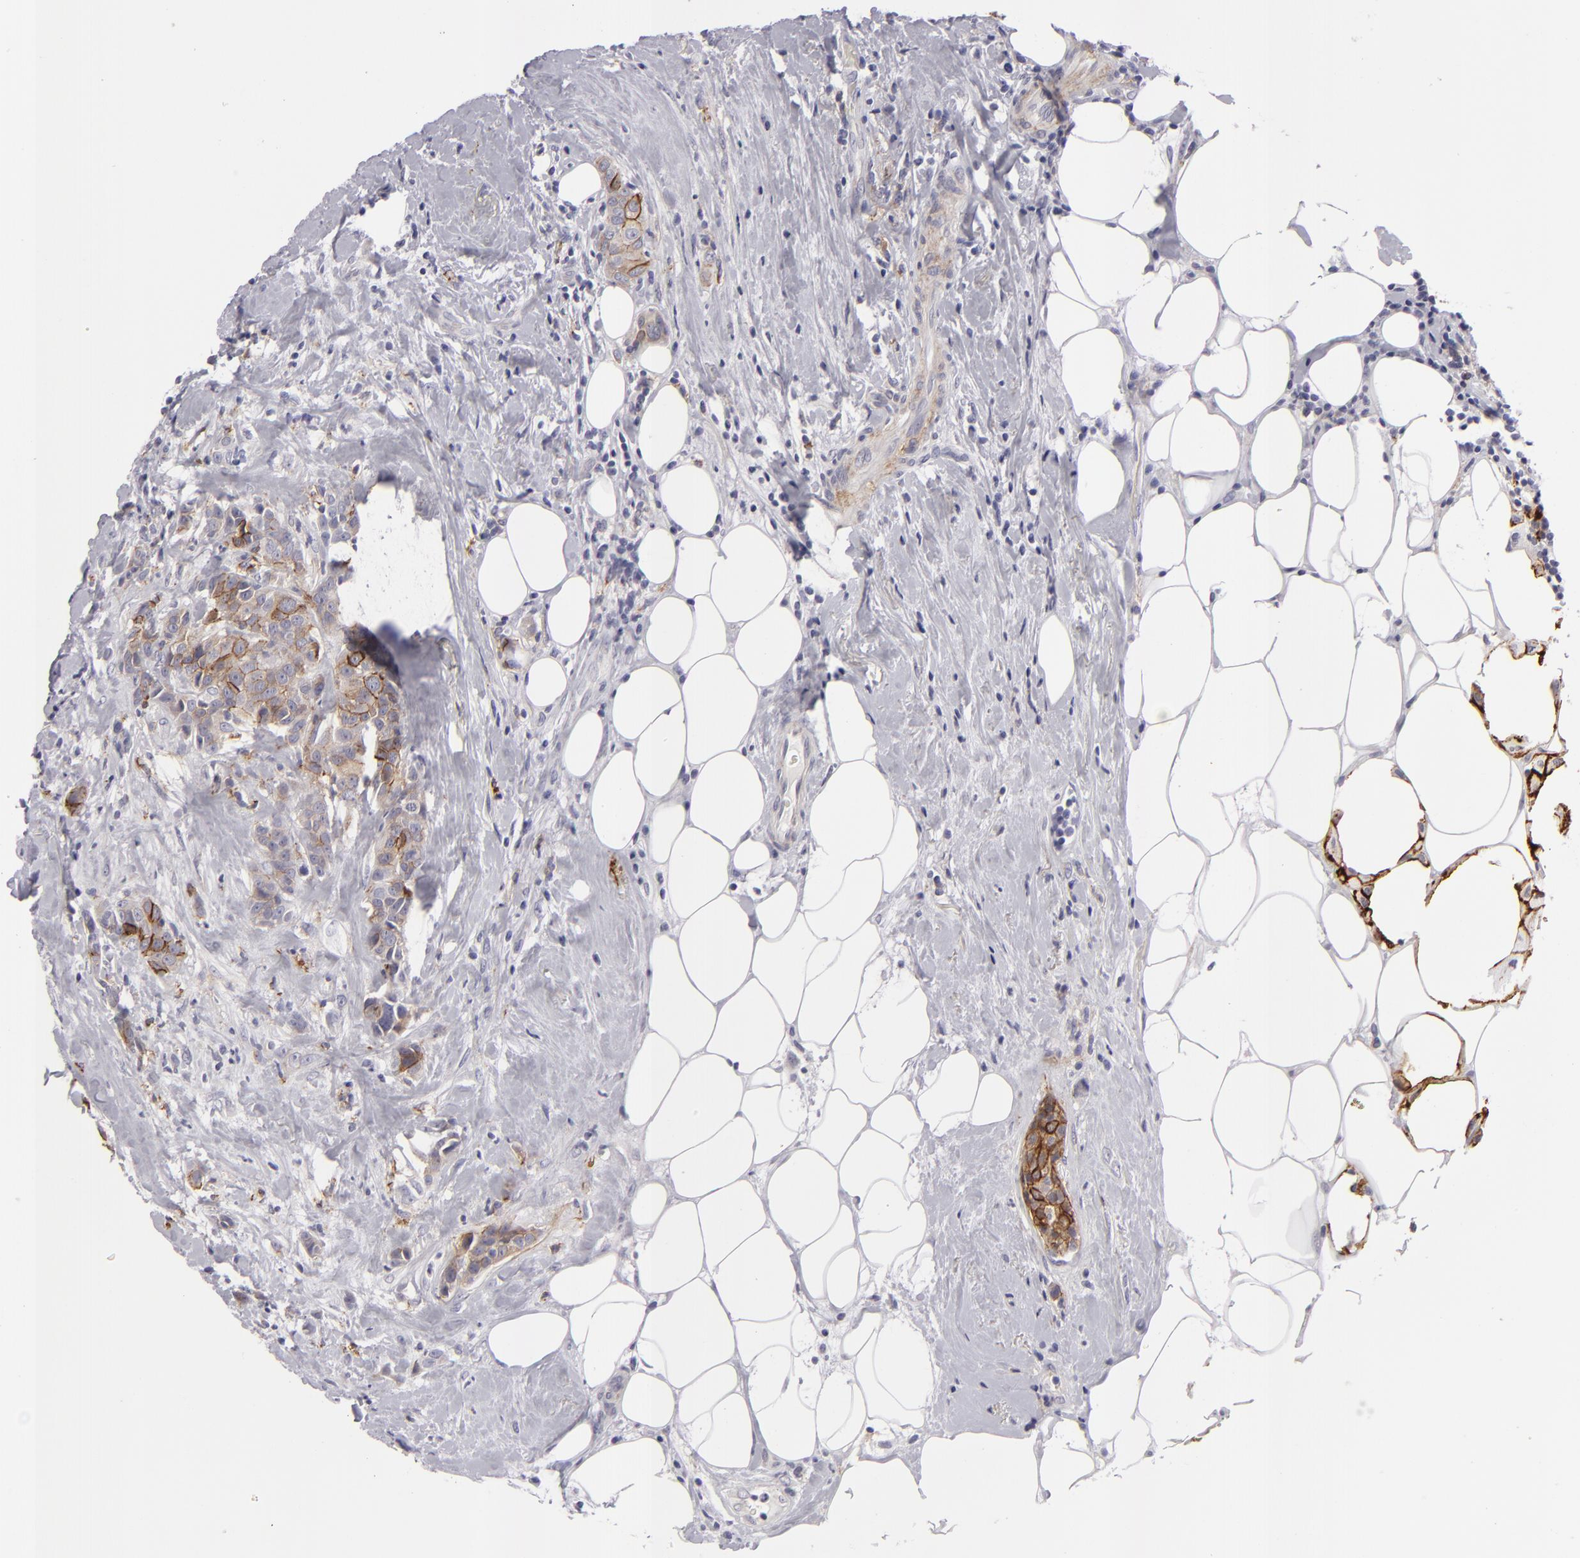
{"staining": {"intensity": "weak", "quantity": "25%-75%", "location": "cytoplasmic/membranous"}, "tissue": "breast cancer", "cell_type": "Tumor cells", "image_type": "cancer", "snomed": [{"axis": "morphology", "description": "Duct carcinoma"}, {"axis": "topography", "description": "Breast"}], "caption": "The immunohistochemical stain highlights weak cytoplasmic/membranous expression in tumor cells of breast infiltrating ductal carcinoma tissue. Nuclei are stained in blue.", "gene": "ALCAM", "patient": {"sex": "female", "age": 45}}